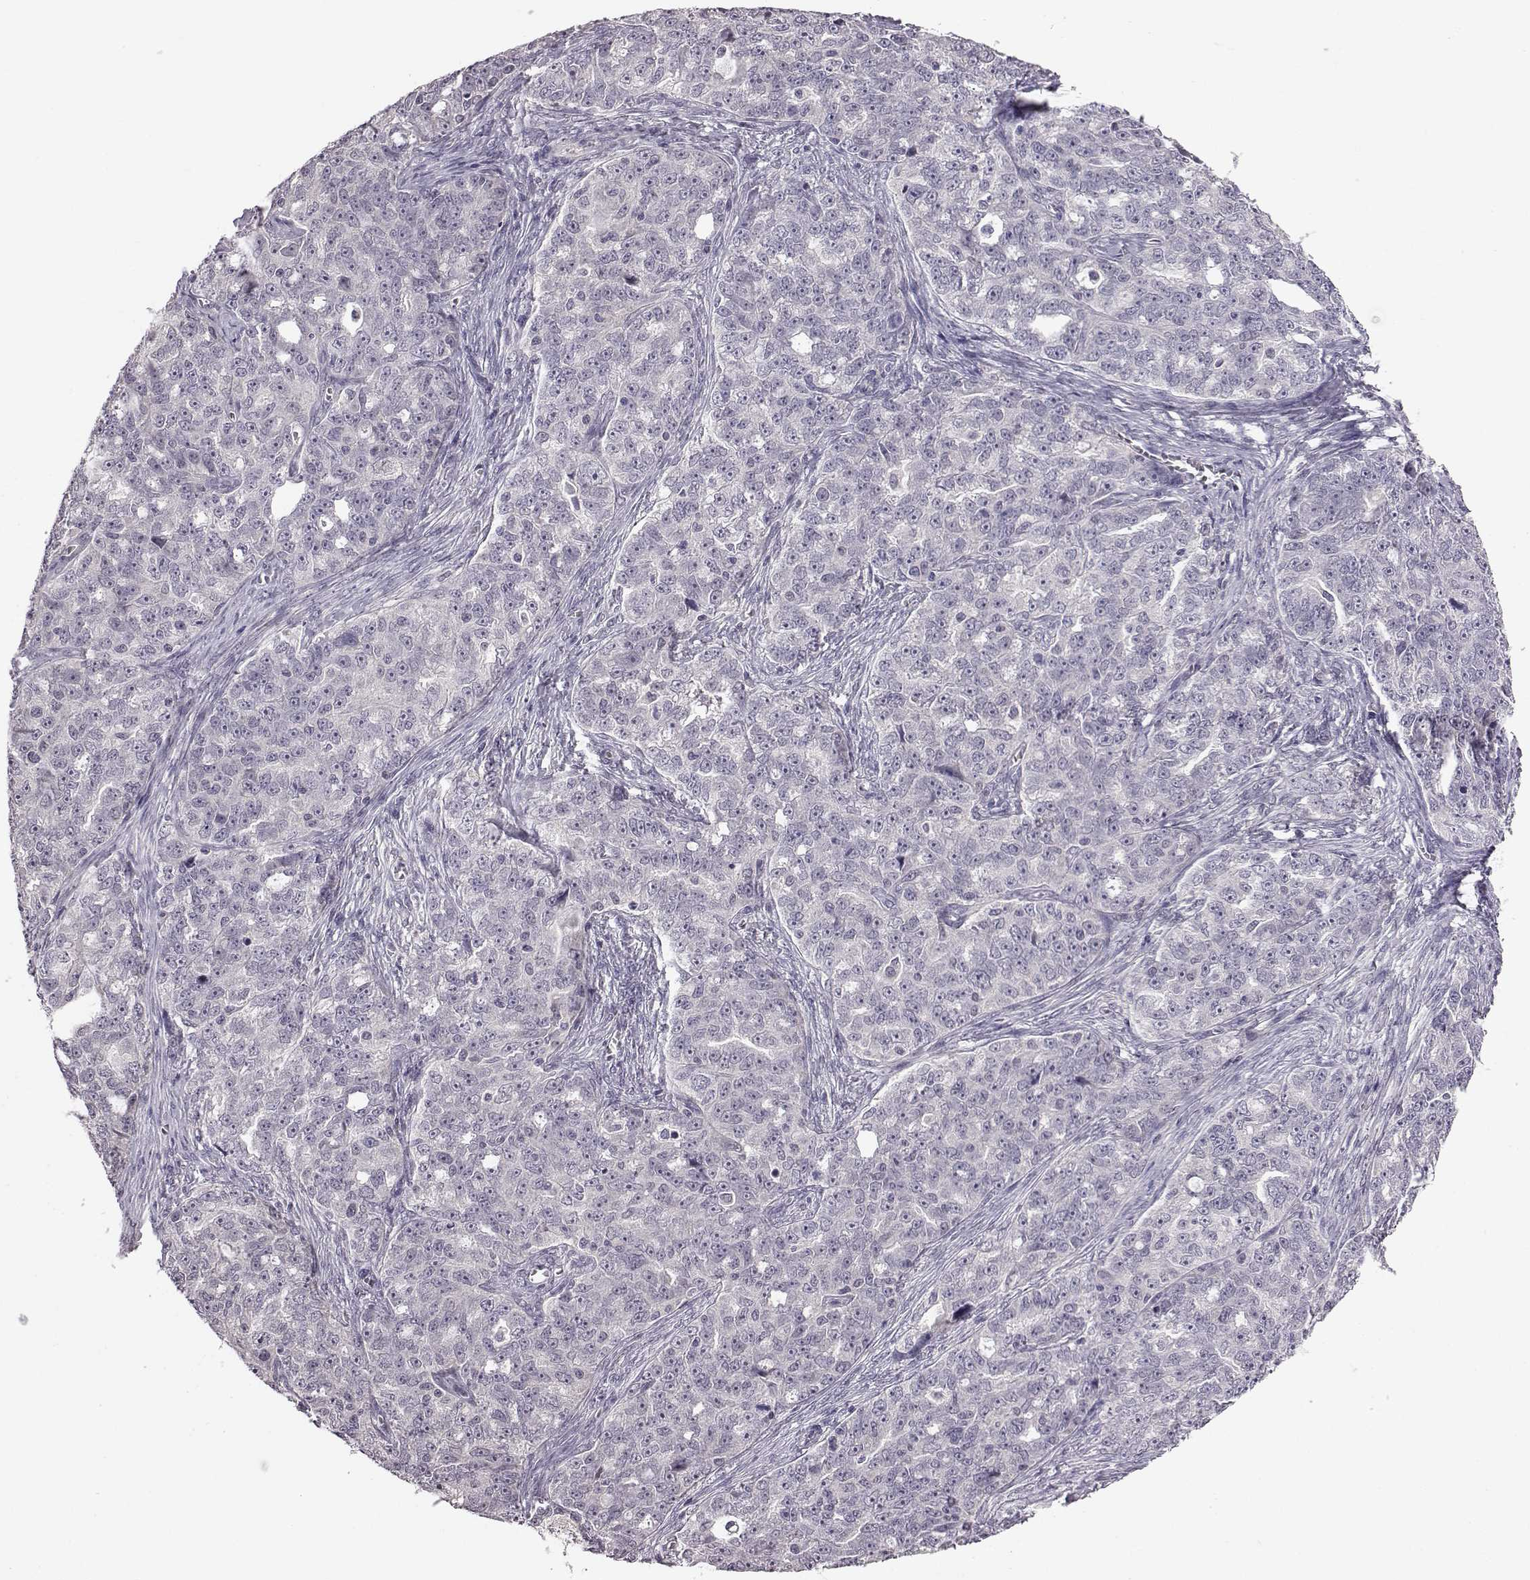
{"staining": {"intensity": "negative", "quantity": "none", "location": "none"}, "tissue": "ovarian cancer", "cell_type": "Tumor cells", "image_type": "cancer", "snomed": [{"axis": "morphology", "description": "Cystadenocarcinoma, serous, NOS"}, {"axis": "topography", "description": "Ovary"}], "caption": "Protein analysis of ovarian cancer exhibits no significant expression in tumor cells.", "gene": "C10orf62", "patient": {"sex": "female", "age": 51}}